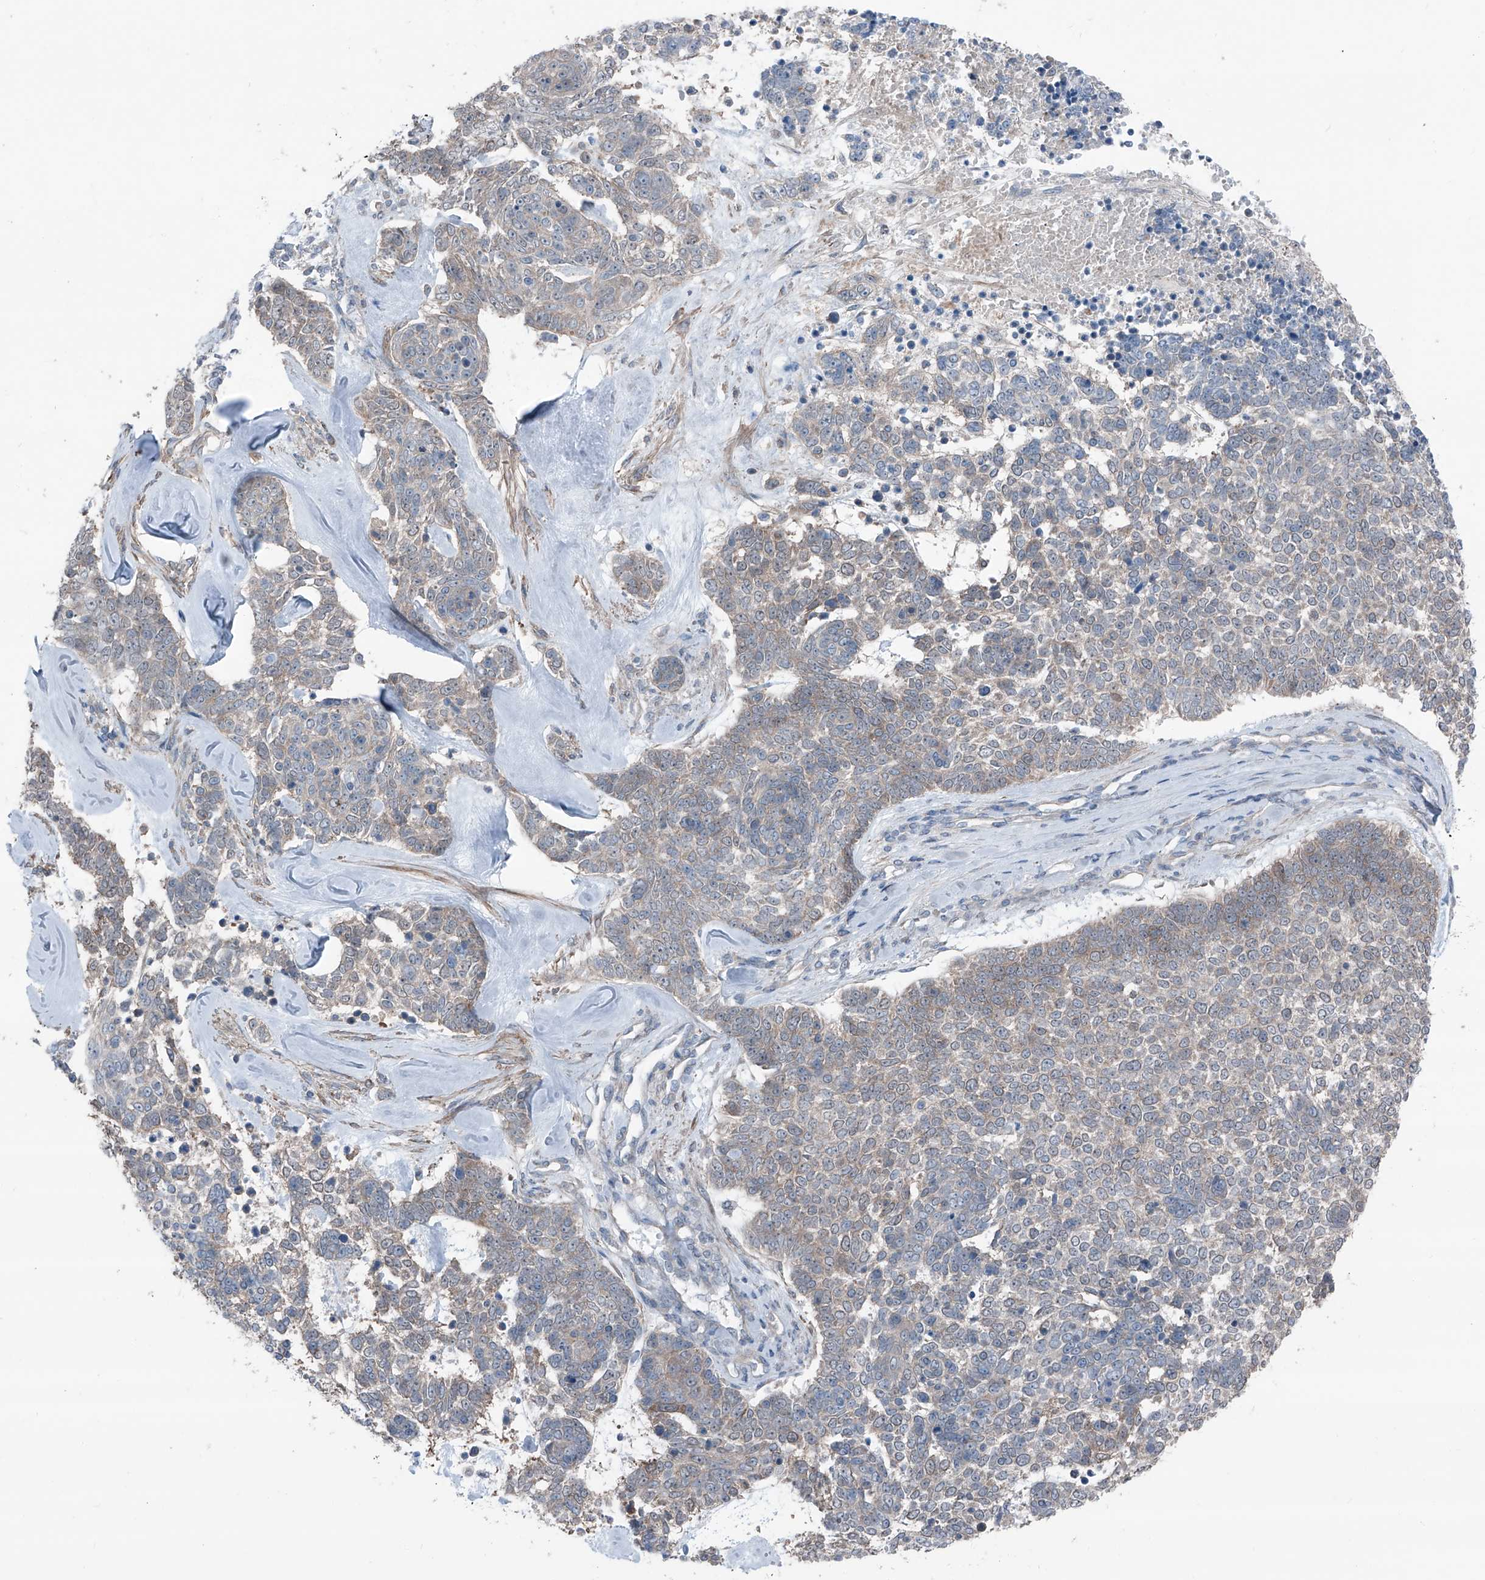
{"staining": {"intensity": "weak", "quantity": "<25%", "location": "cytoplasmic/membranous"}, "tissue": "skin cancer", "cell_type": "Tumor cells", "image_type": "cancer", "snomed": [{"axis": "morphology", "description": "Basal cell carcinoma"}, {"axis": "topography", "description": "Skin"}], "caption": "This is a micrograph of immunohistochemistry (IHC) staining of skin cancer (basal cell carcinoma), which shows no expression in tumor cells.", "gene": "HSPB11", "patient": {"sex": "female", "age": 81}}